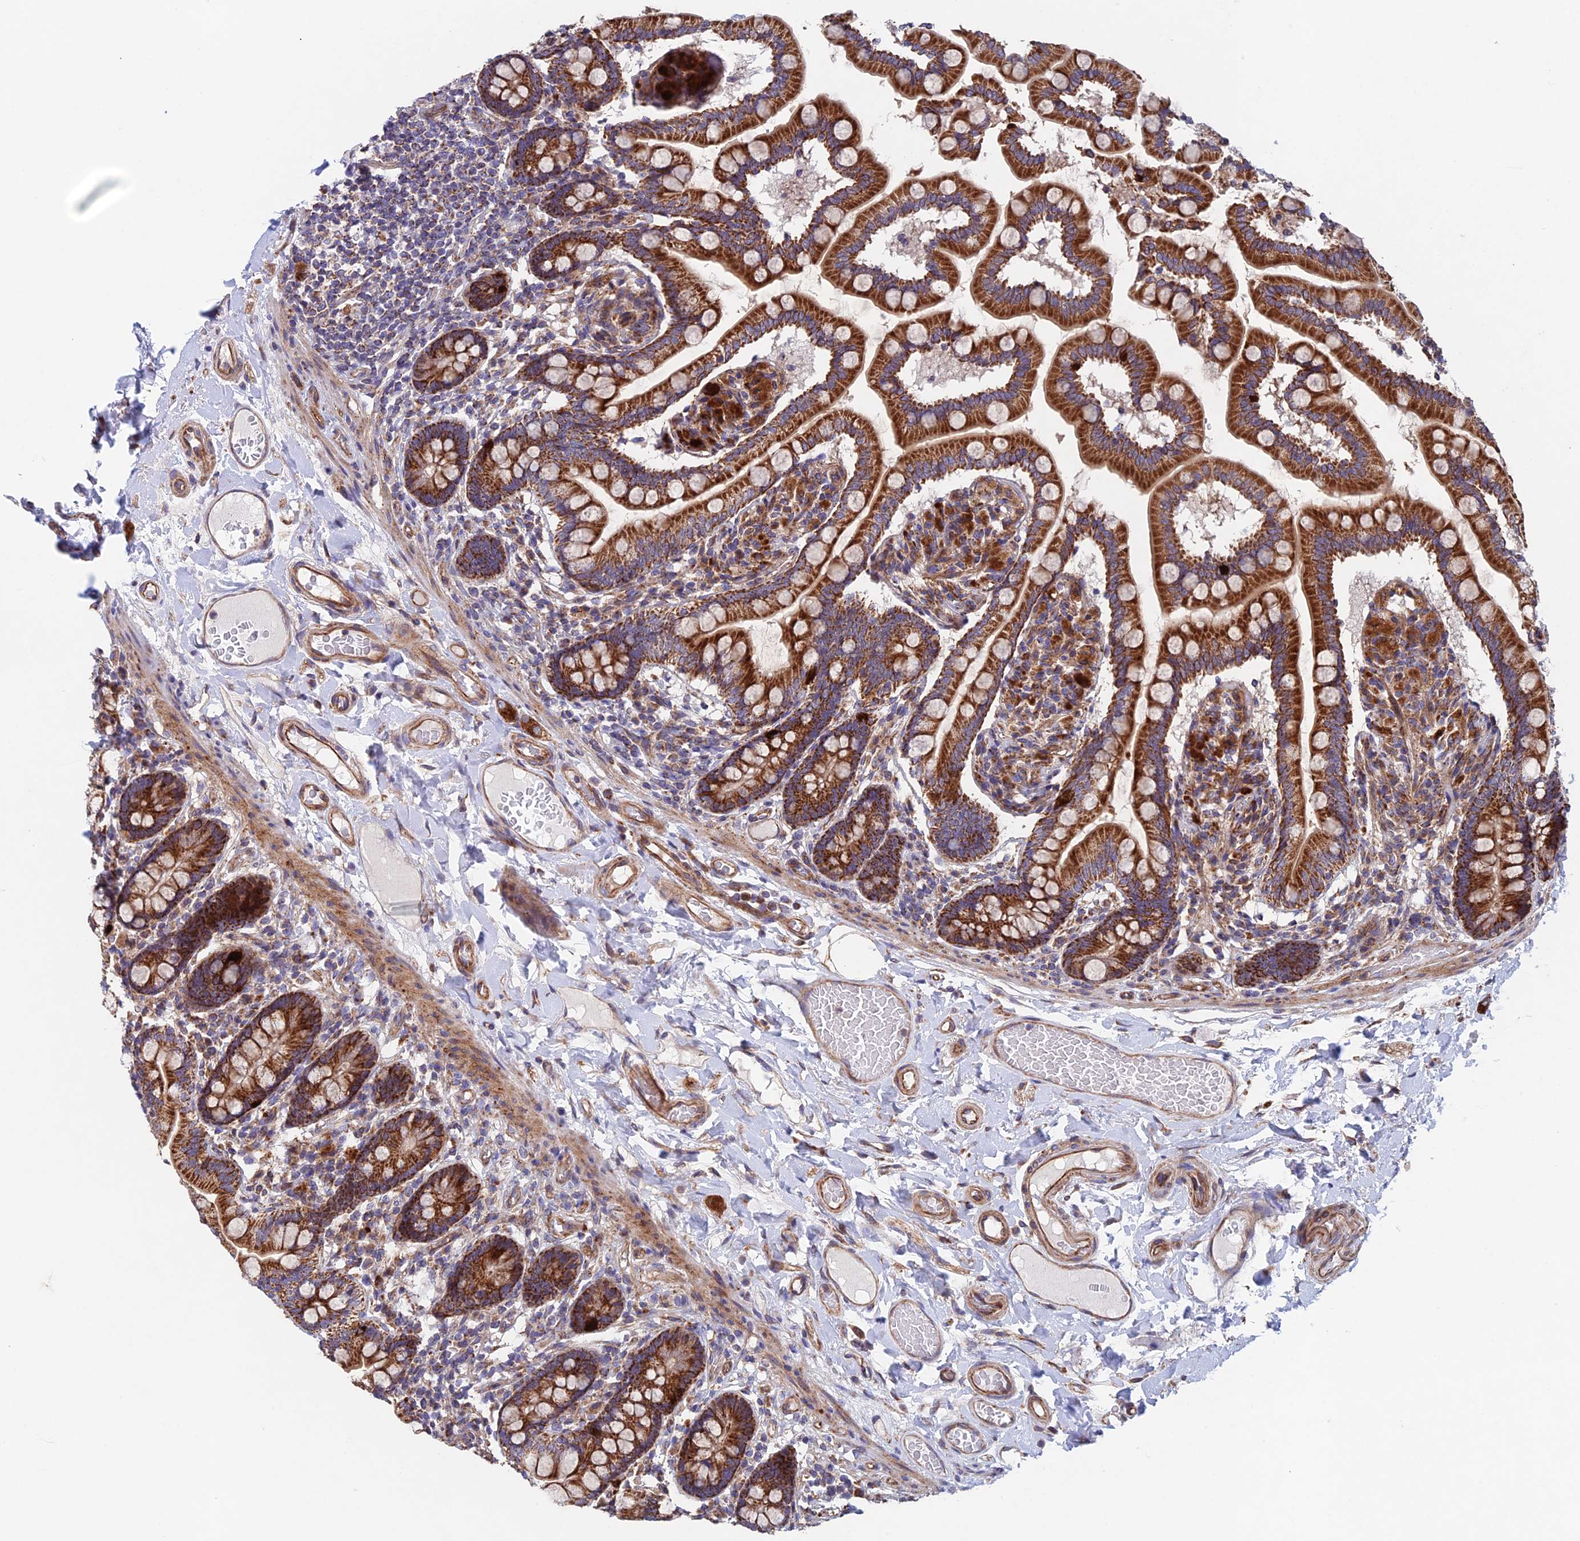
{"staining": {"intensity": "strong", "quantity": ">75%", "location": "cytoplasmic/membranous"}, "tissue": "small intestine", "cell_type": "Glandular cells", "image_type": "normal", "snomed": [{"axis": "morphology", "description": "Normal tissue, NOS"}, {"axis": "topography", "description": "Small intestine"}], "caption": "DAB (3,3'-diaminobenzidine) immunohistochemical staining of benign small intestine shows strong cytoplasmic/membranous protein staining in about >75% of glandular cells.", "gene": "MRPL1", "patient": {"sex": "female", "age": 64}}